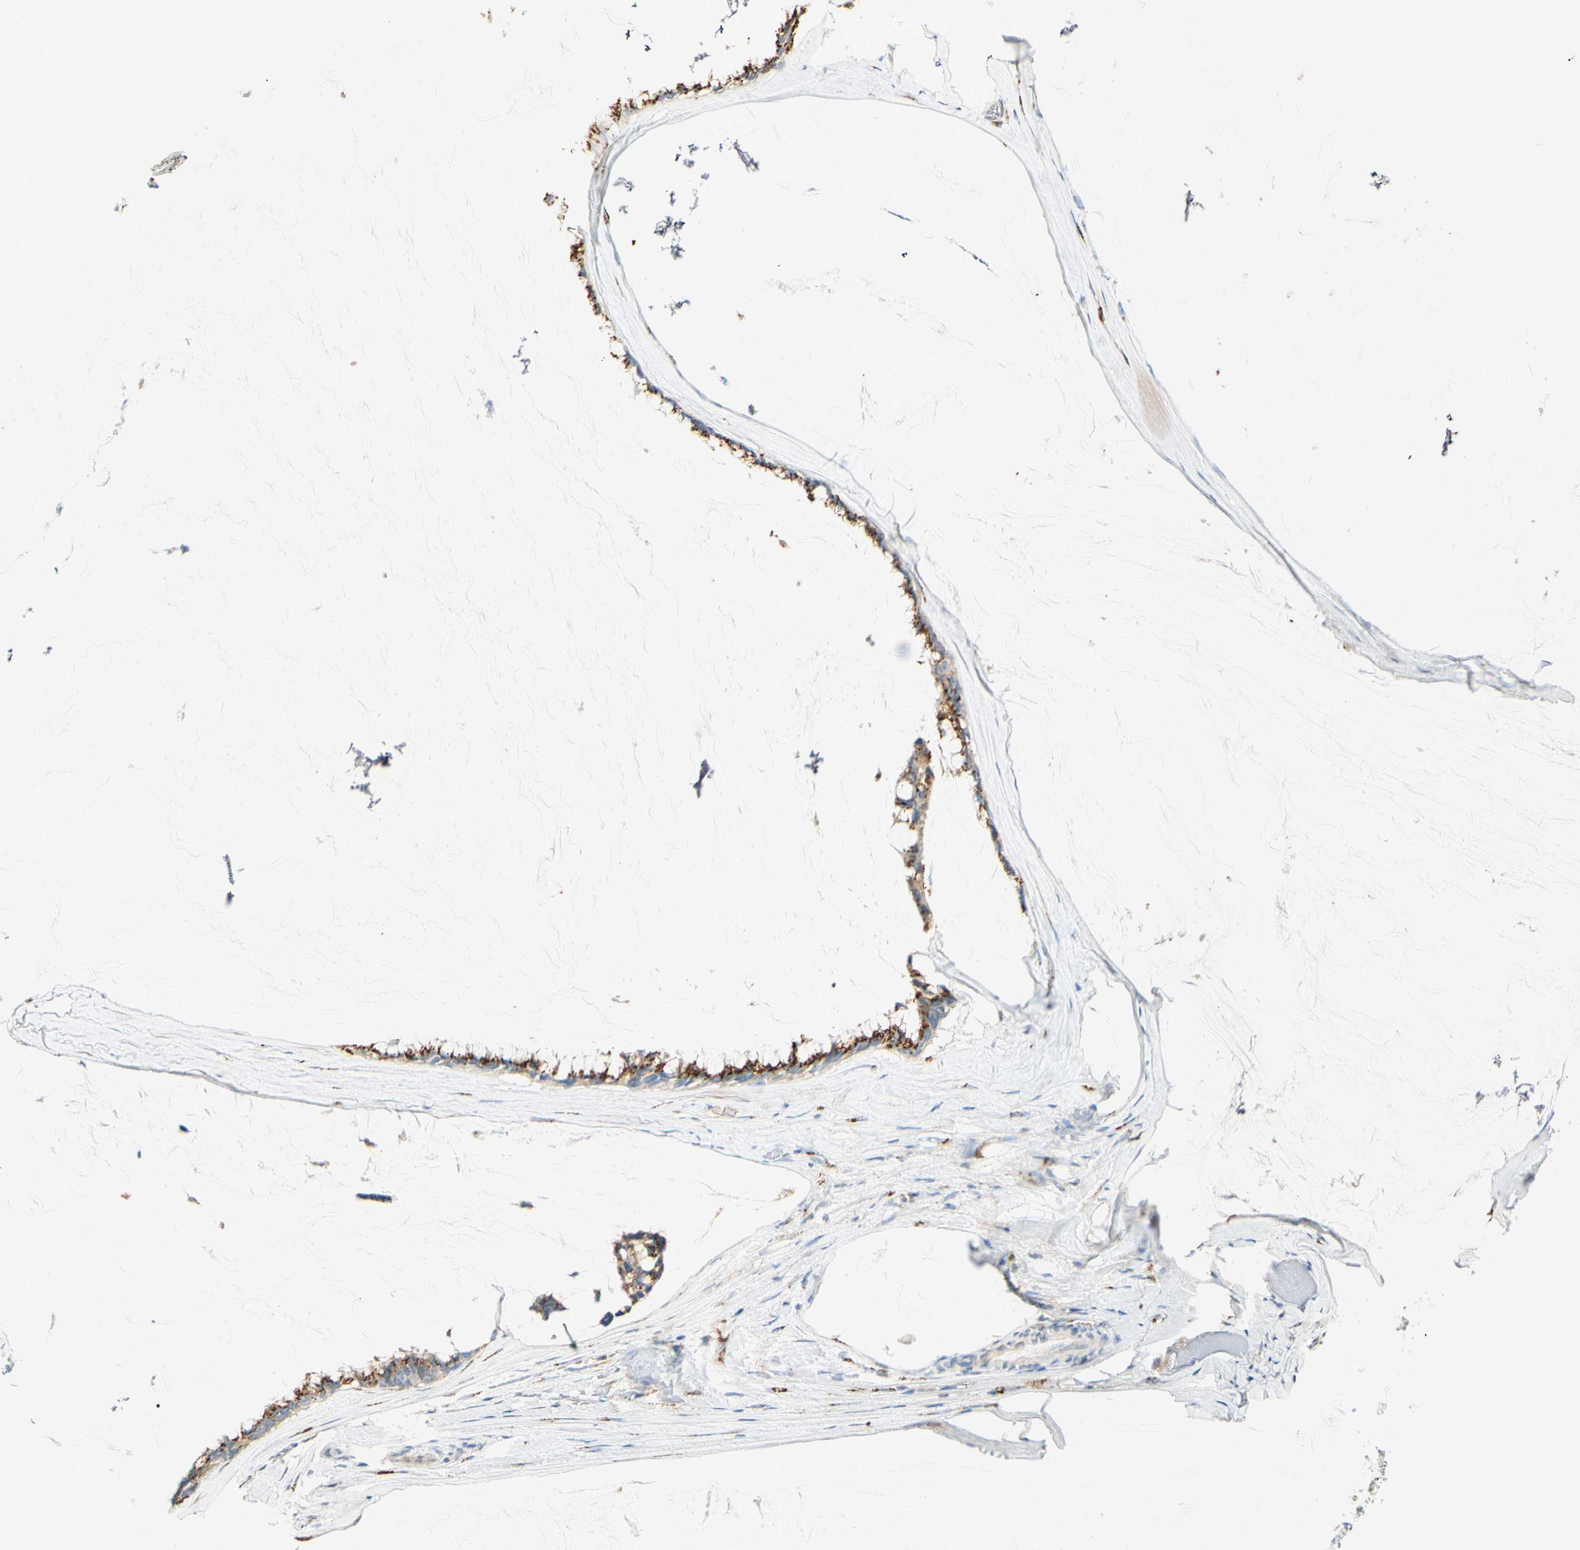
{"staining": {"intensity": "strong", "quantity": ">75%", "location": "cytoplasmic/membranous"}, "tissue": "ovarian cancer", "cell_type": "Tumor cells", "image_type": "cancer", "snomed": [{"axis": "morphology", "description": "Cystadenocarcinoma, mucinous, NOS"}, {"axis": "topography", "description": "Ovary"}], "caption": "Protein expression by IHC displays strong cytoplasmic/membranous expression in about >75% of tumor cells in ovarian mucinous cystadenocarcinoma.", "gene": "GALNT5", "patient": {"sex": "female", "age": 39}}